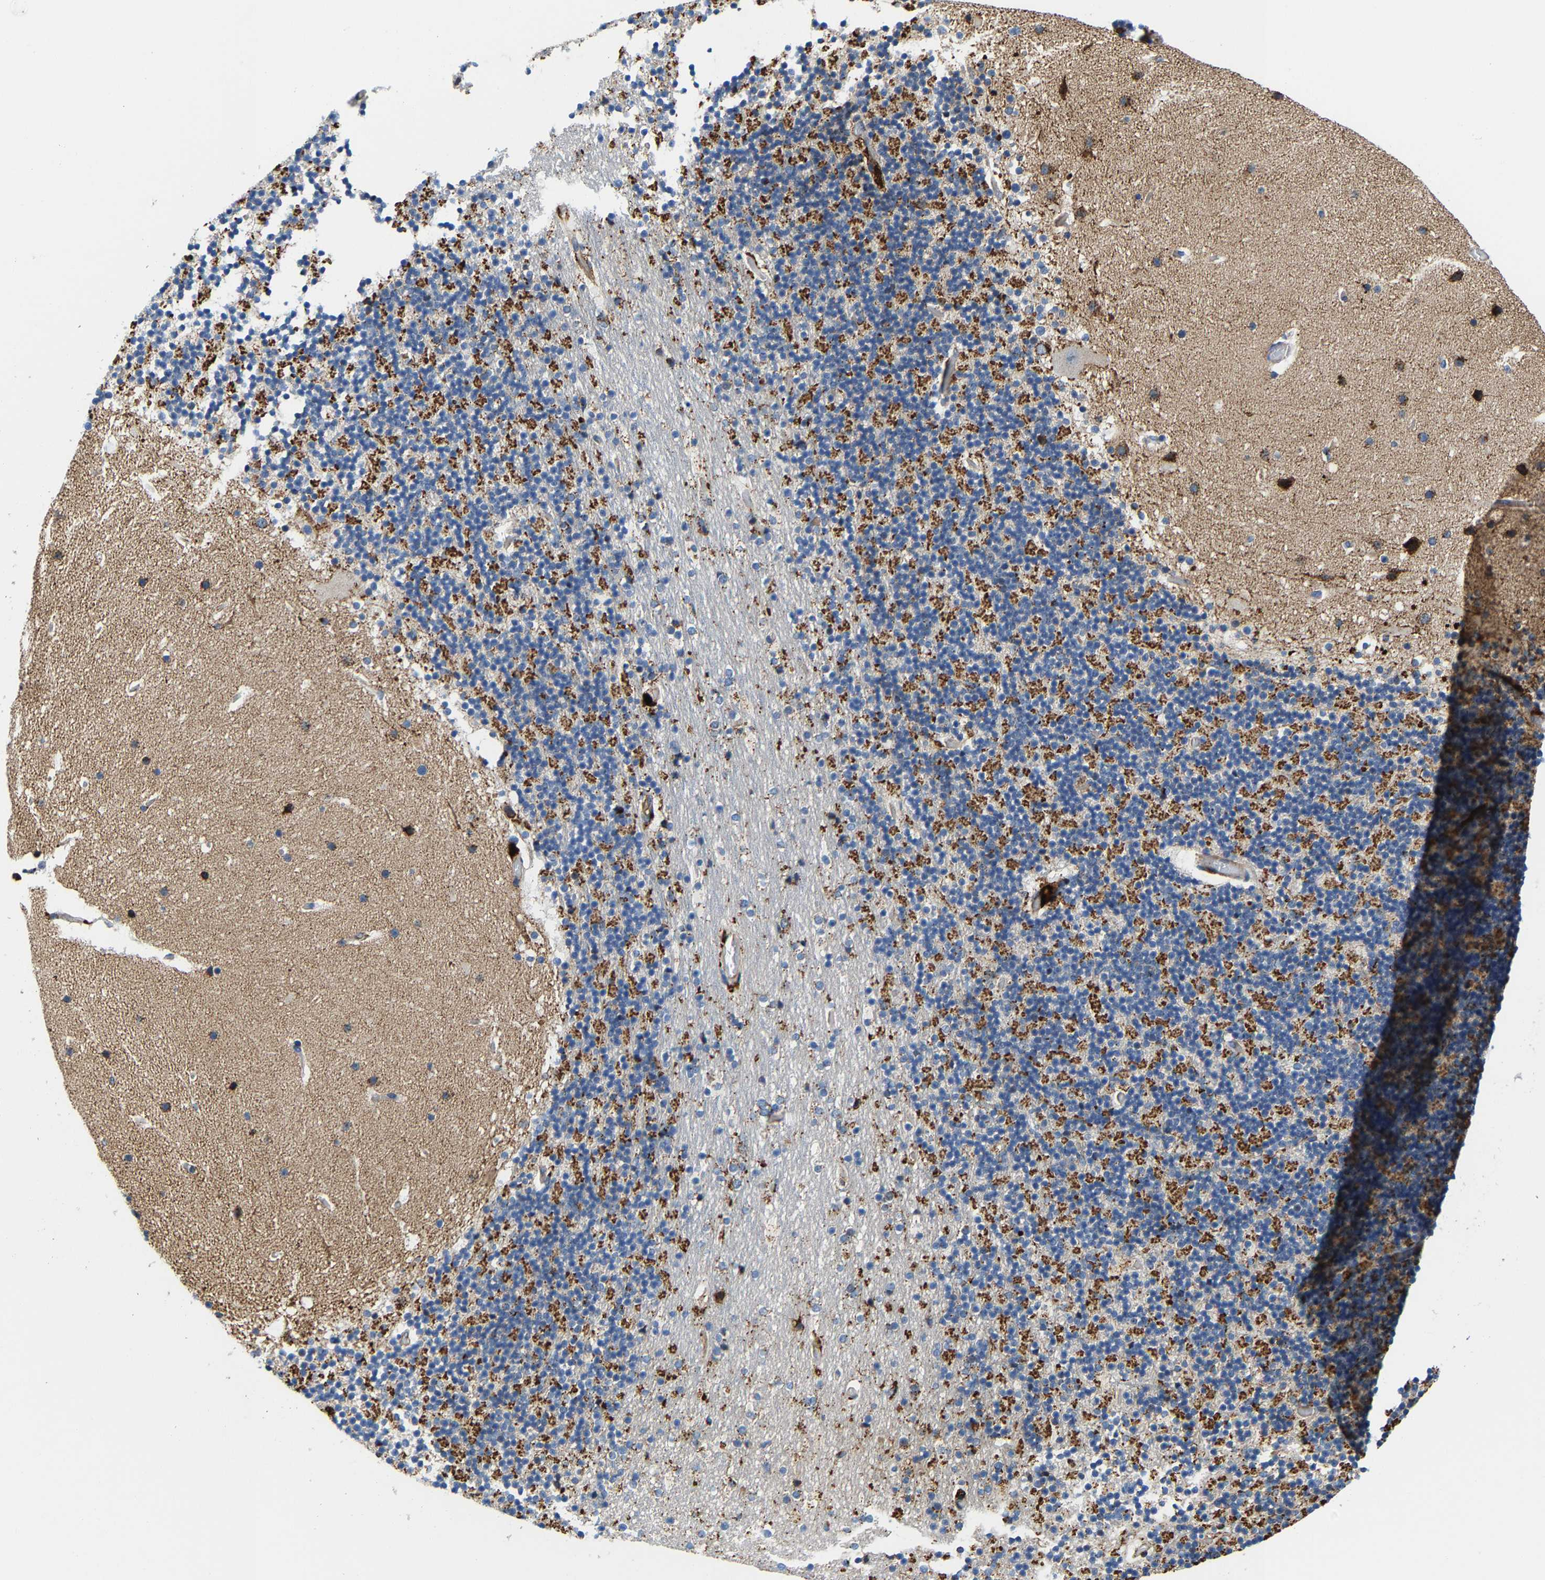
{"staining": {"intensity": "moderate", "quantity": "25%-75%", "location": "cytoplasmic/membranous"}, "tissue": "cerebellum", "cell_type": "Cells in granular layer", "image_type": "normal", "snomed": [{"axis": "morphology", "description": "Normal tissue, NOS"}, {"axis": "topography", "description": "Cerebellum"}], "caption": "High-magnification brightfield microscopy of benign cerebellum stained with DAB (brown) and counterstained with hematoxylin (blue). cells in granular layer exhibit moderate cytoplasmic/membranous positivity is identified in approximately25%-75% of cells. (DAB IHC with brightfield microscopy, high magnification).", "gene": "DPP7", "patient": {"sex": "male", "age": 57}}